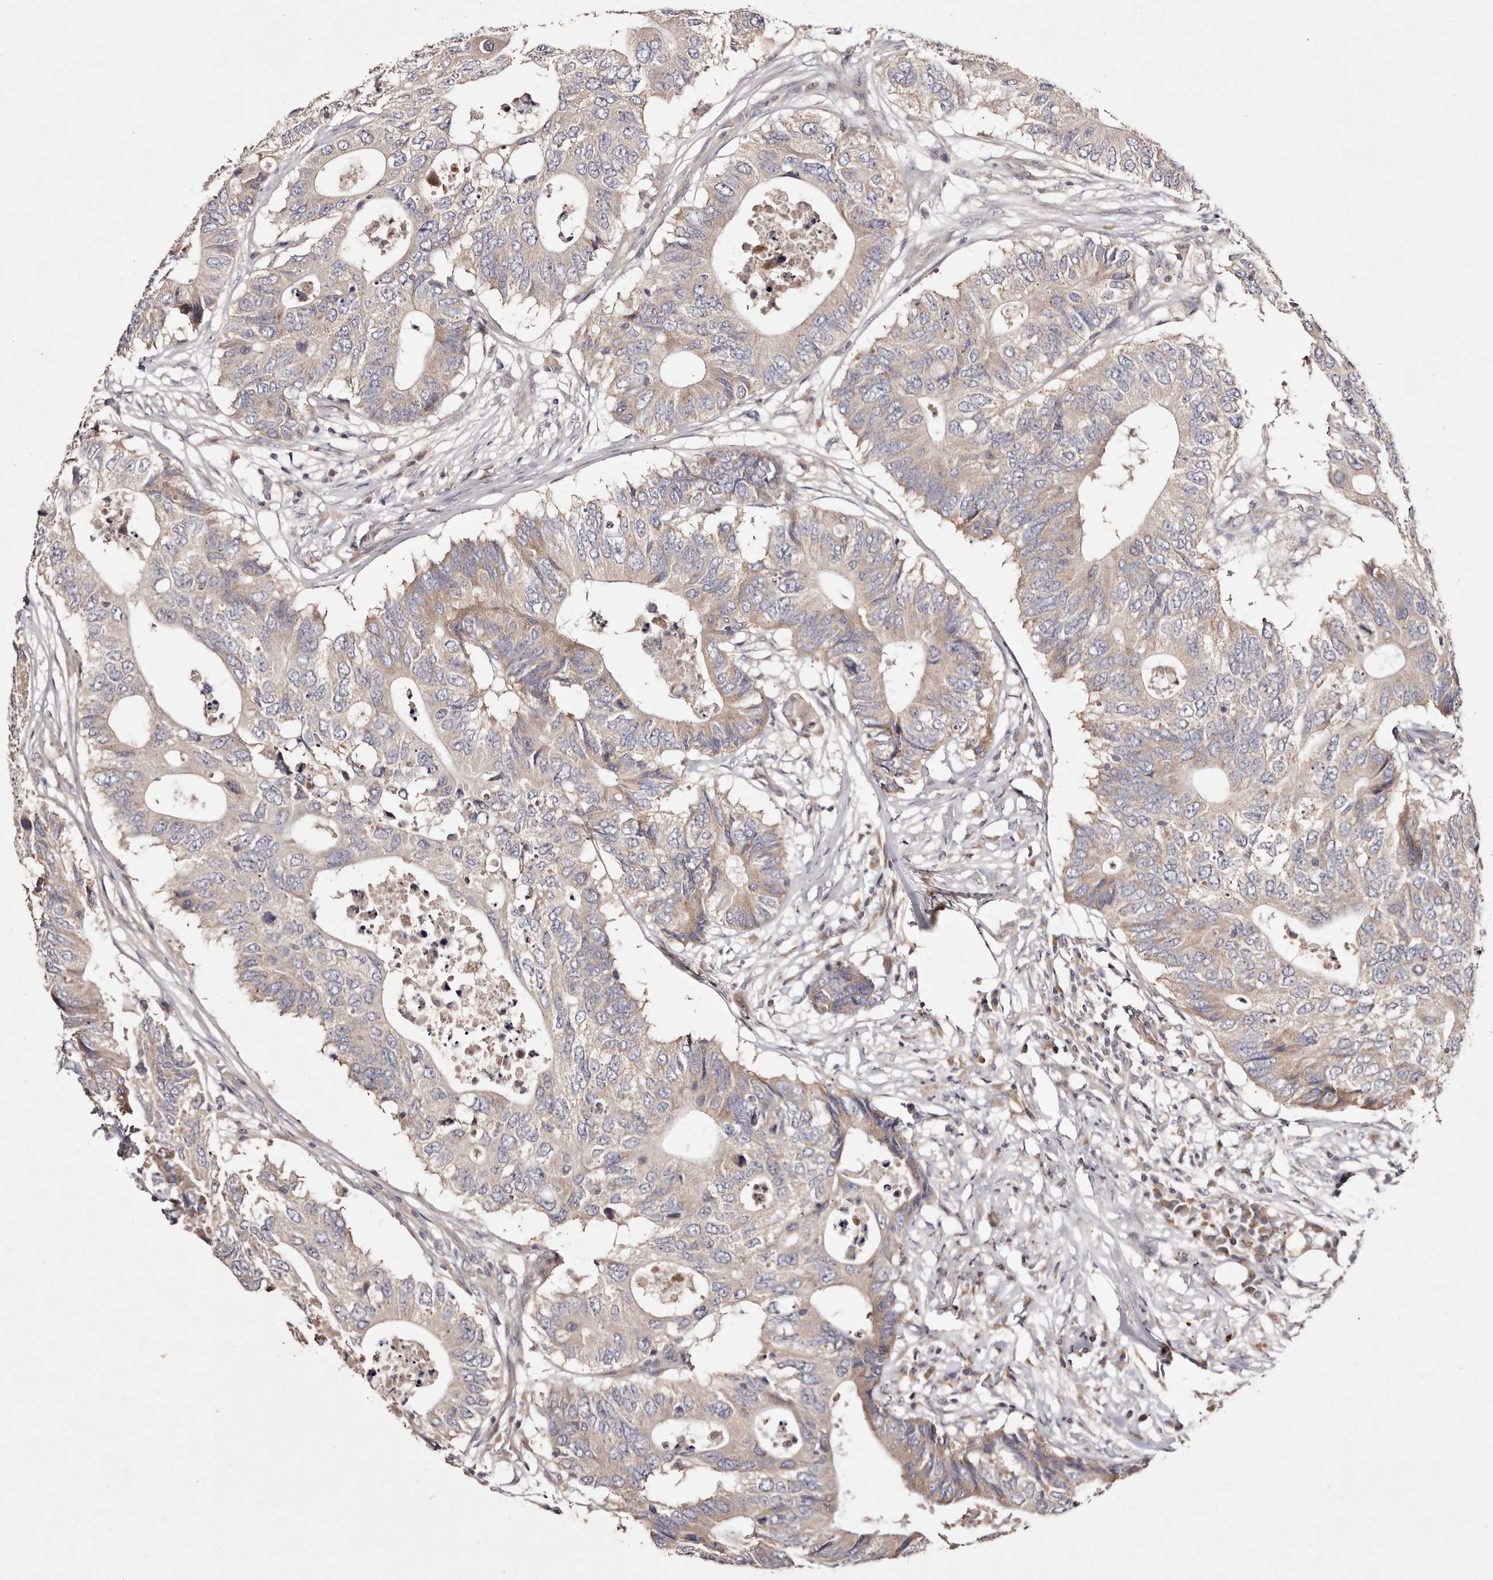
{"staining": {"intensity": "weak", "quantity": "25%-75%", "location": "cytoplasmic/membranous"}, "tissue": "colorectal cancer", "cell_type": "Tumor cells", "image_type": "cancer", "snomed": [{"axis": "morphology", "description": "Adenocarcinoma, NOS"}, {"axis": "topography", "description": "Colon"}], "caption": "Immunohistochemistry micrograph of human colorectal cancer (adenocarcinoma) stained for a protein (brown), which exhibits low levels of weak cytoplasmic/membranous positivity in approximately 25%-75% of tumor cells.", "gene": "TSC2", "patient": {"sex": "male", "age": 71}}